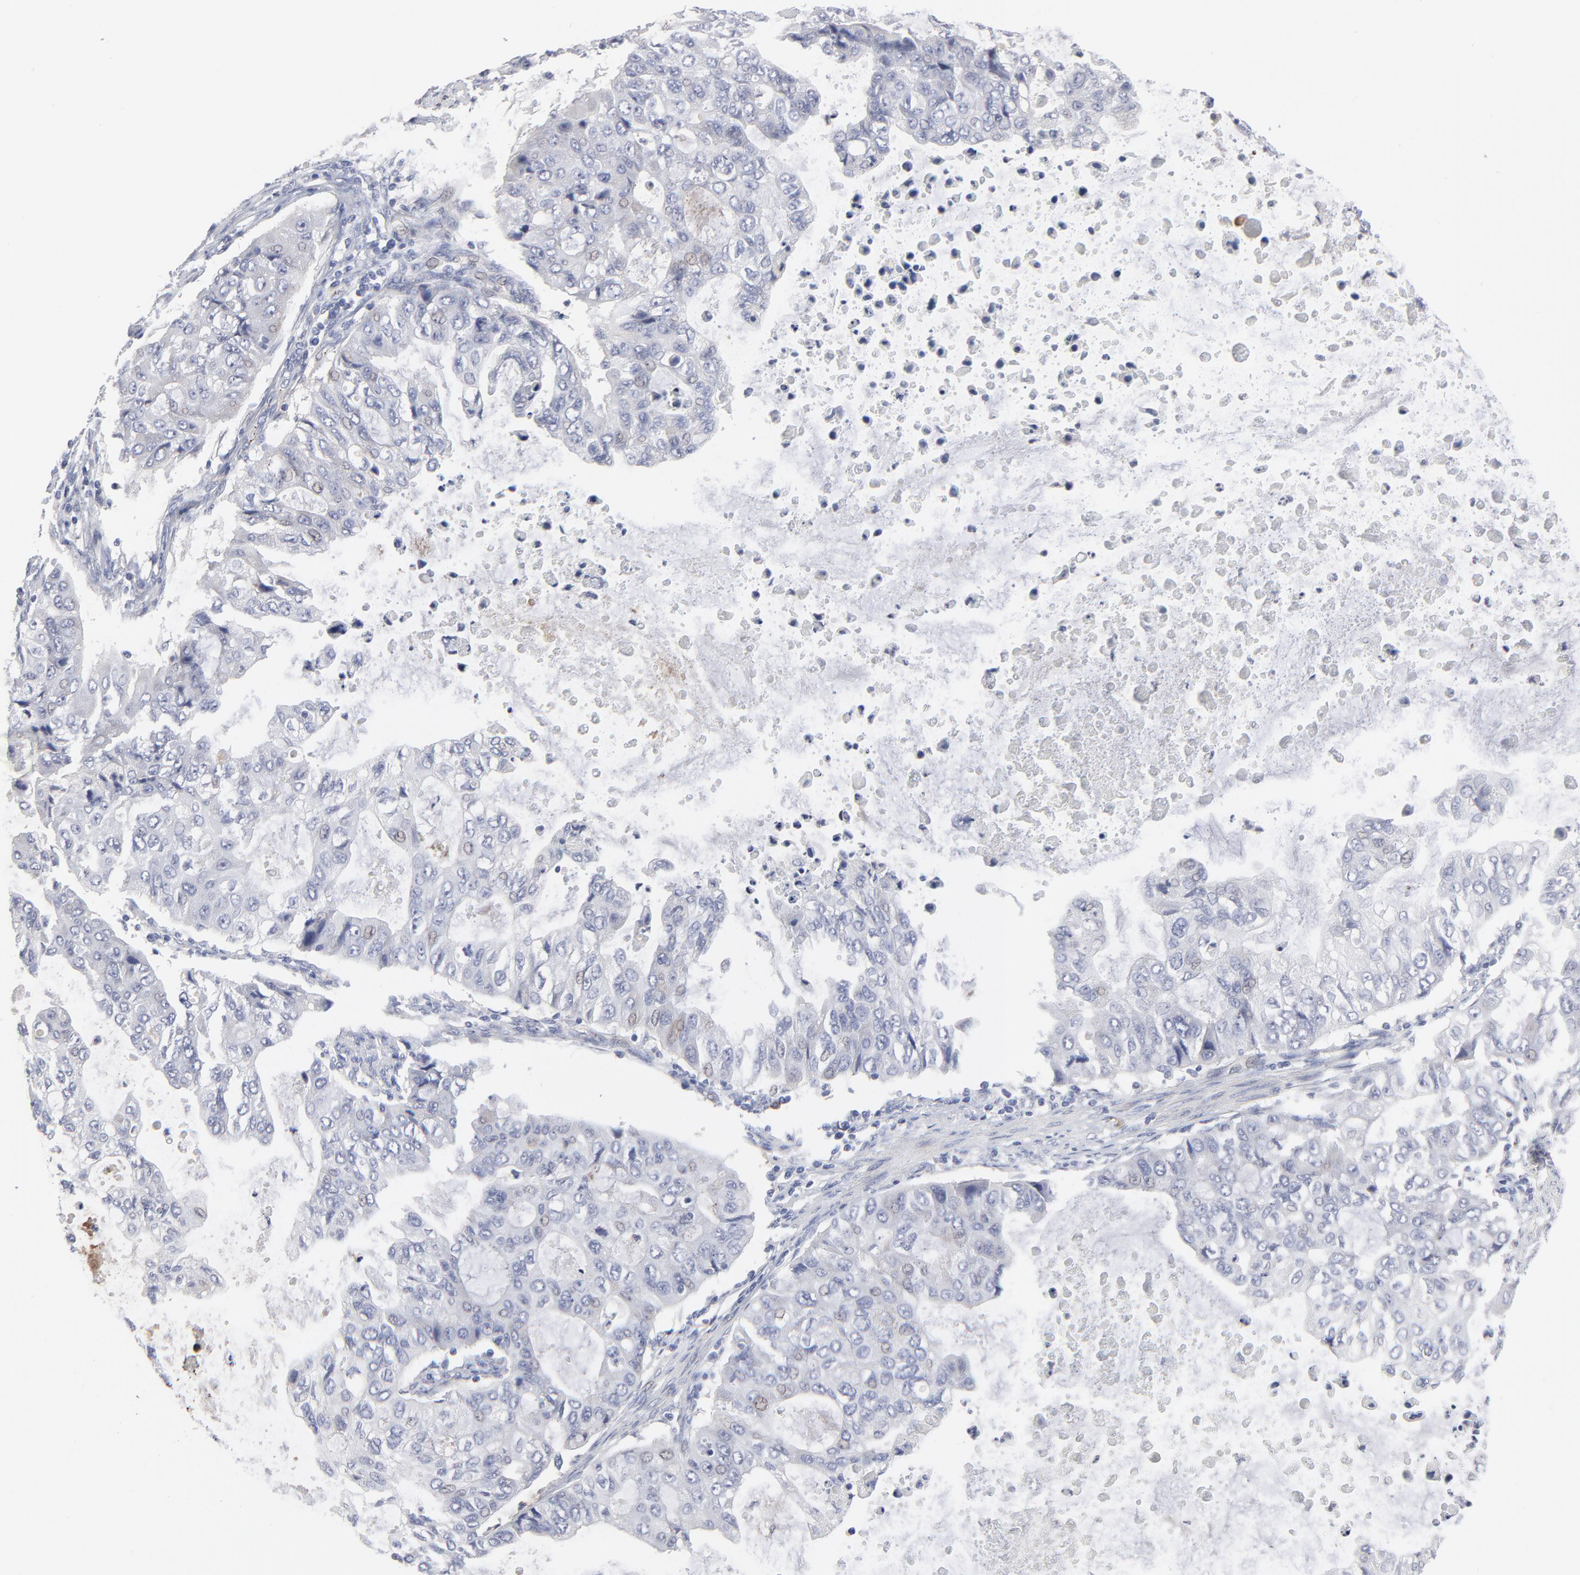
{"staining": {"intensity": "negative", "quantity": "none", "location": "none"}, "tissue": "stomach cancer", "cell_type": "Tumor cells", "image_type": "cancer", "snomed": [{"axis": "morphology", "description": "Adenocarcinoma, NOS"}, {"axis": "topography", "description": "Stomach, upper"}], "caption": "A micrograph of stomach cancer stained for a protein displays no brown staining in tumor cells.", "gene": "CCR3", "patient": {"sex": "female", "age": 52}}